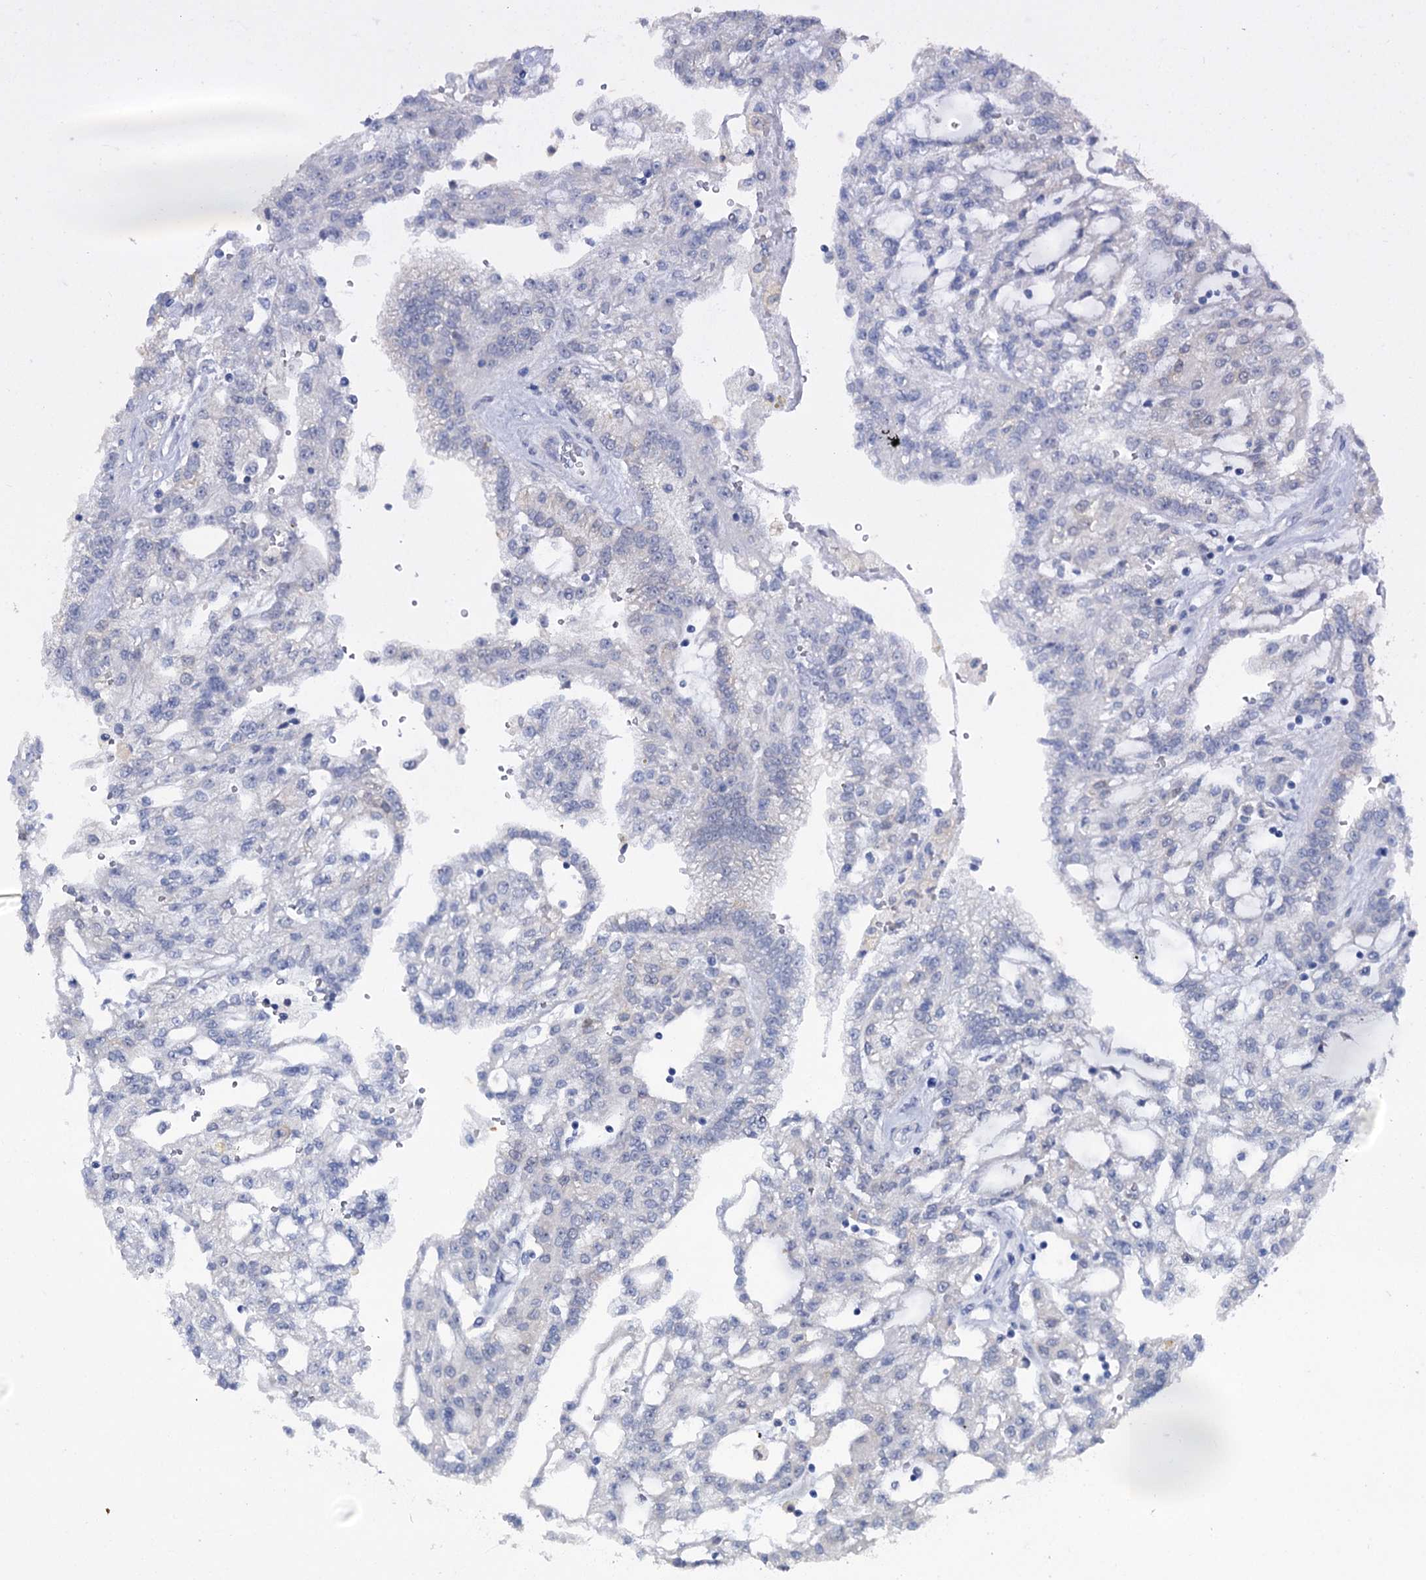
{"staining": {"intensity": "negative", "quantity": "none", "location": "none"}, "tissue": "renal cancer", "cell_type": "Tumor cells", "image_type": "cancer", "snomed": [{"axis": "morphology", "description": "Adenocarcinoma, NOS"}, {"axis": "topography", "description": "Kidney"}], "caption": "A micrograph of renal adenocarcinoma stained for a protein displays no brown staining in tumor cells.", "gene": "MID1IP1", "patient": {"sex": "male", "age": 63}}